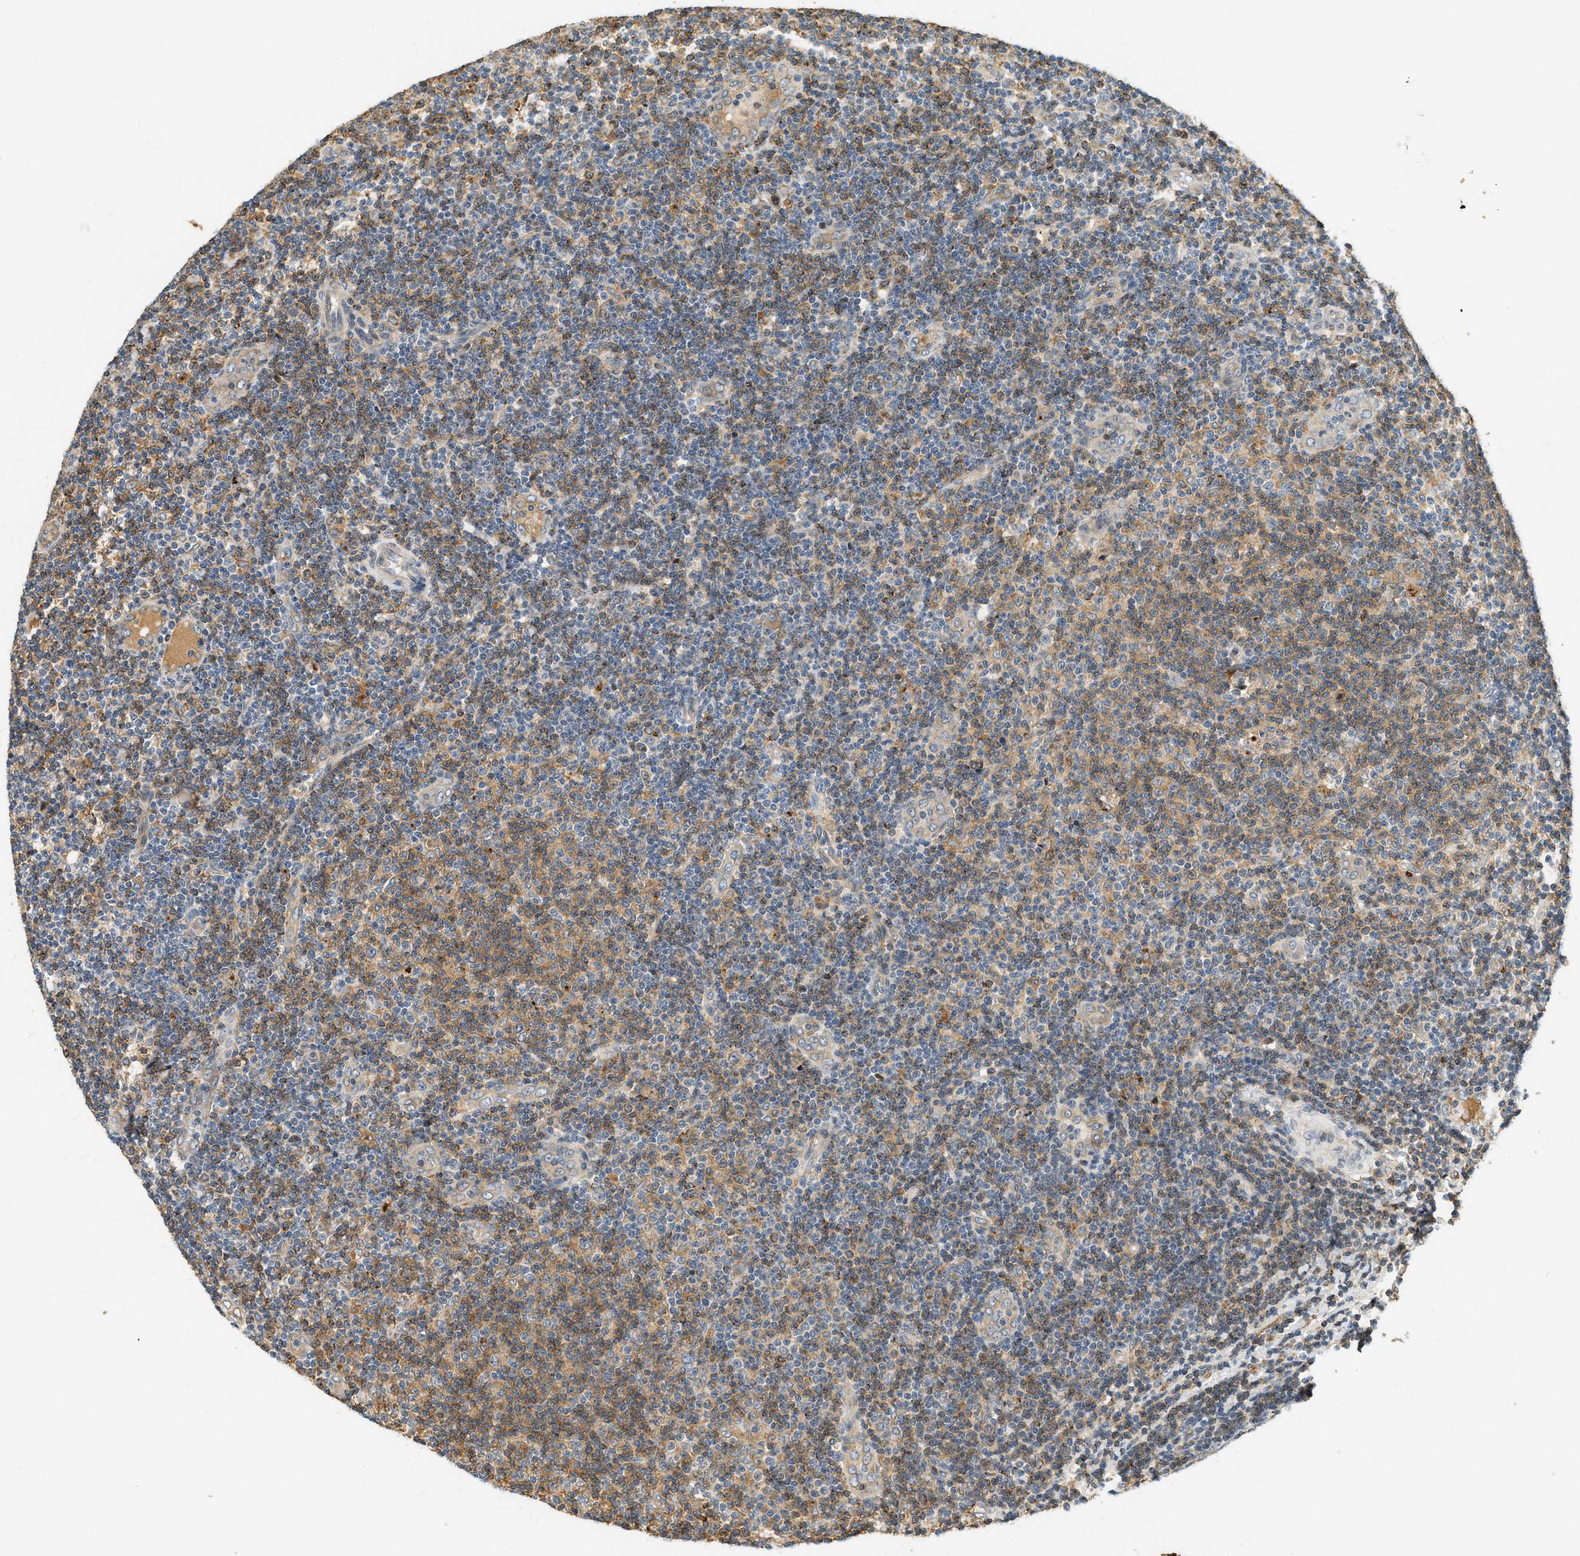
{"staining": {"intensity": "moderate", "quantity": "25%-75%", "location": "cytoplasmic/membranous"}, "tissue": "lymphoma", "cell_type": "Tumor cells", "image_type": "cancer", "snomed": [{"axis": "morphology", "description": "Malignant lymphoma, non-Hodgkin's type, Low grade"}, {"axis": "topography", "description": "Lymph node"}], "caption": "Protein staining of lymphoma tissue demonstrates moderate cytoplasmic/membranous expression in approximately 25%-75% of tumor cells. (DAB = brown stain, brightfield microscopy at high magnification).", "gene": "PDK1", "patient": {"sex": "male", "age": 83}}